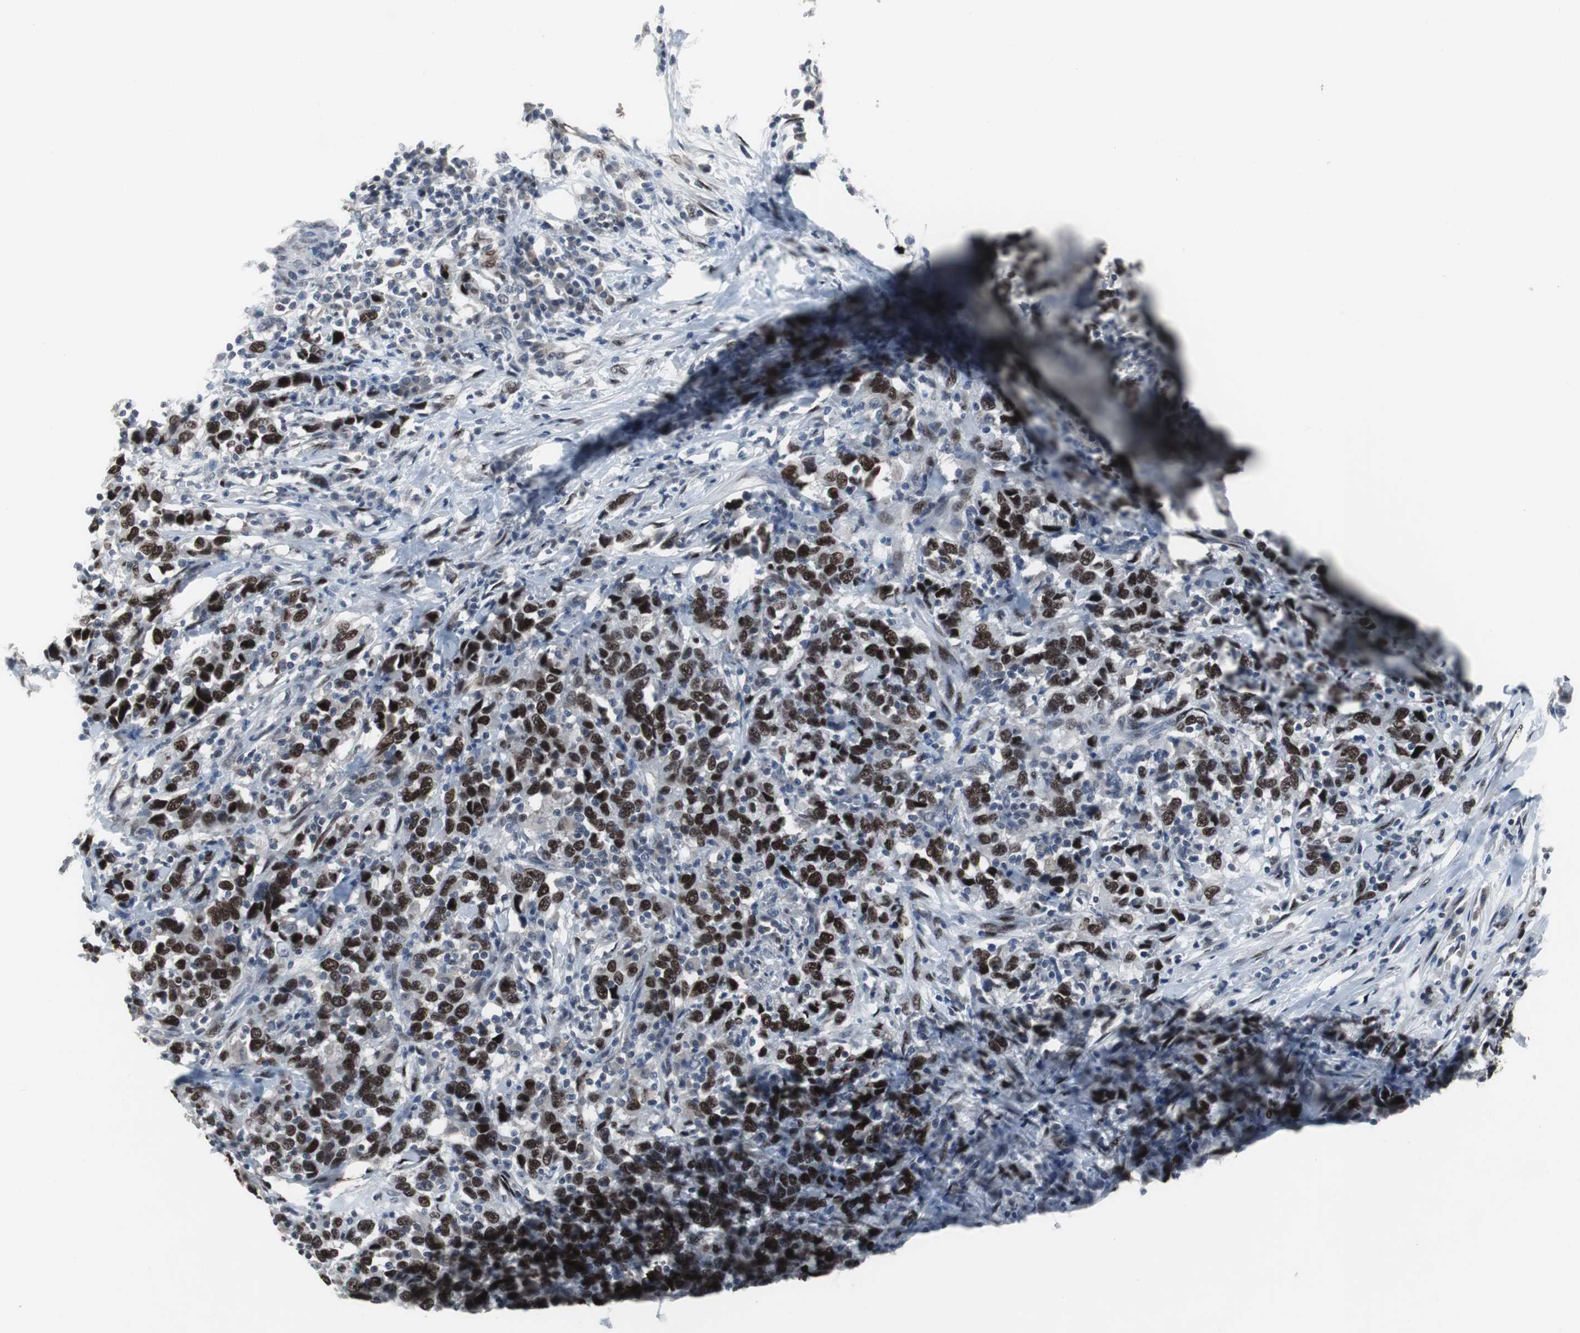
{"staining": {"intensity": "strong", "quantity": ">75%", "location": "nuclear"}, "tissue": "urothelial cancer", "cell_type": "Tumor cells", "image_type": "cancer", "snomed": [{"axis": "morphology", "description": "Urothelial carcinoma, High grade"}, {"axis": "topography", "description": "Urinary bladder"}], "caption": "This is a micrograph of IHC staining of urothelial cancer, which shows strong expression in the nuclear of tumor cells.", "gene": "FOXP4", "patient": {"sex": "male", "age": 61}}